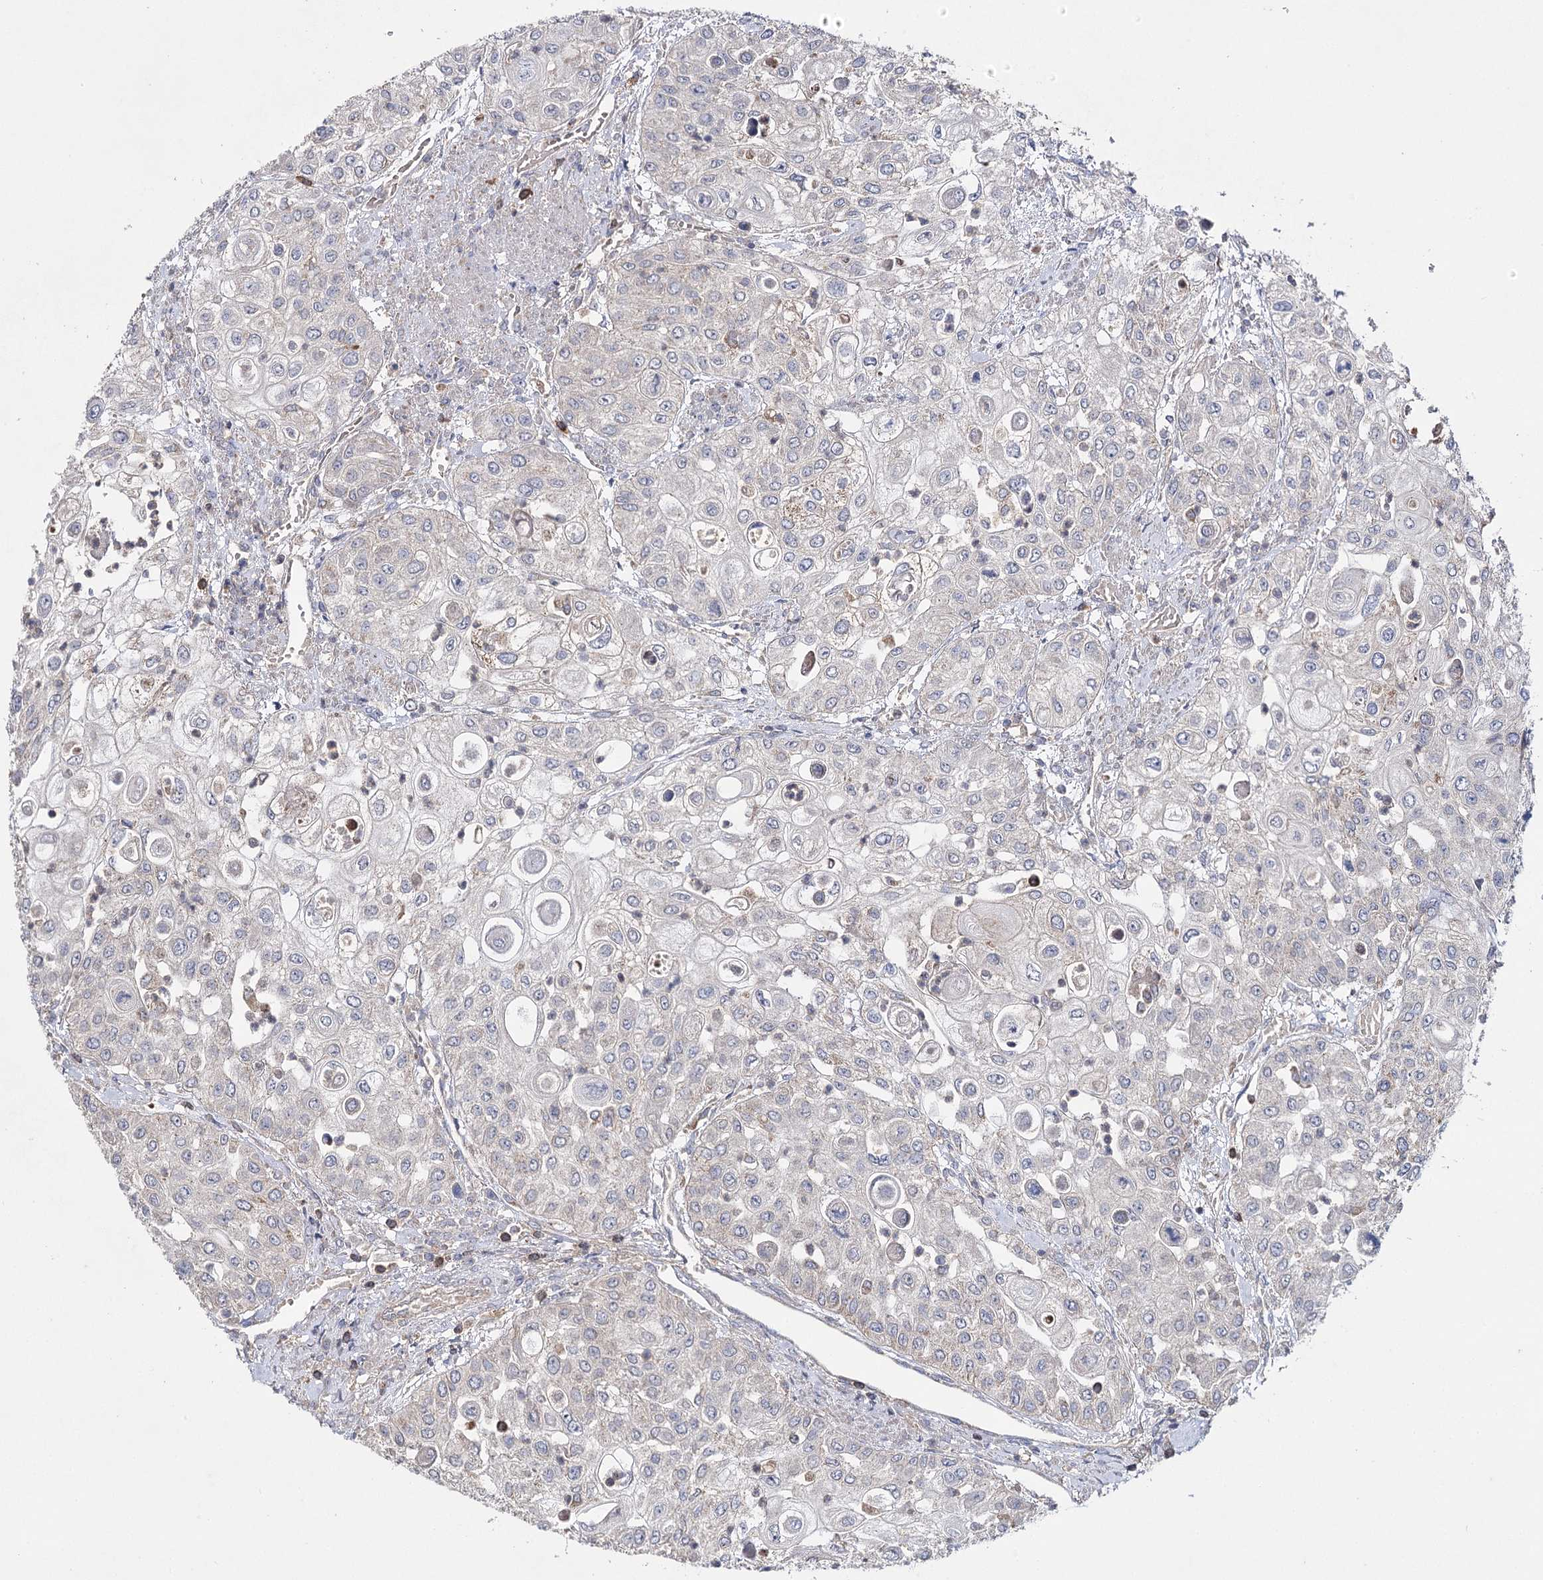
{"staining": {"intensity": "negative", "quantity": "none", "location": "none"}, "tissue": "urothelial cancer", "cell_type": "Tumor cells", "image_type": "cancer", "snomed": [{"axis": "morphology", "description": "Urothelial carcinoma, High grade"}, {"axis": "topography", "description": "Urinary bladder"}], "caption": "The image exhibits no significant expression in tumor cells of high-grade urothelial carcinoma.", "gene": "AURKC", "patient": {"sex": "female", "age": 79}}